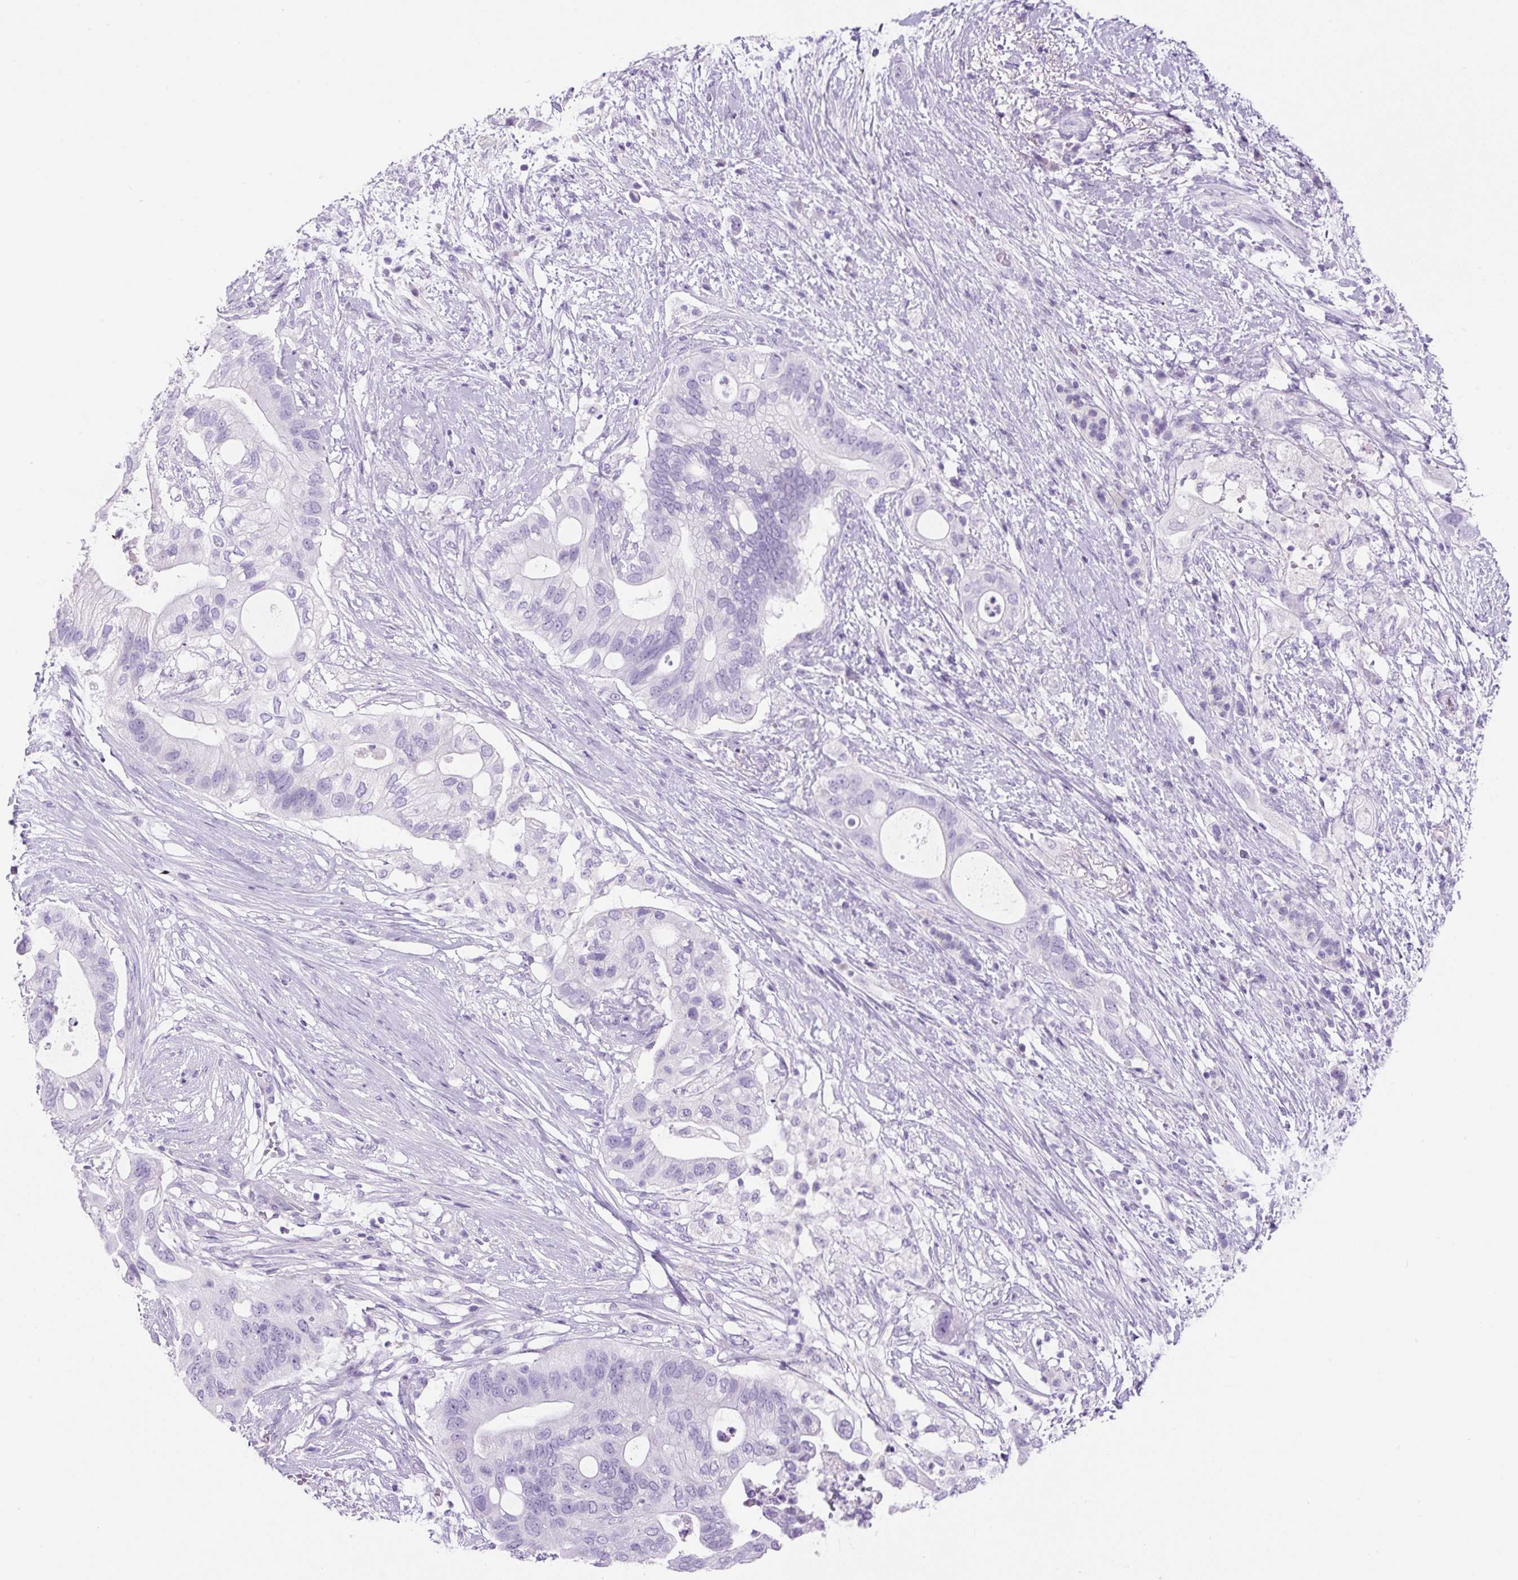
{"staining": {"intensity": "negative", "quantity": "none", "location": "none"}, "tissue": "pancreatic cancer", "cell_type": "Tumor cells", "image_type": "cancer", "snomed": [{"axis": "morphology", "description": "Adenocarcinoma, NOS"}, {"axis": "topography", "description": "Pancreas"}], "caption": "DAB (3,3'-diaminobenzidine) immunohistochemical staining of human pancreatic cancer (adenocarcinoma) demonstrates no significant expression in tumor cells.", "gene": "PRRT1", "patient": {"sex": "female", "age": 72}}